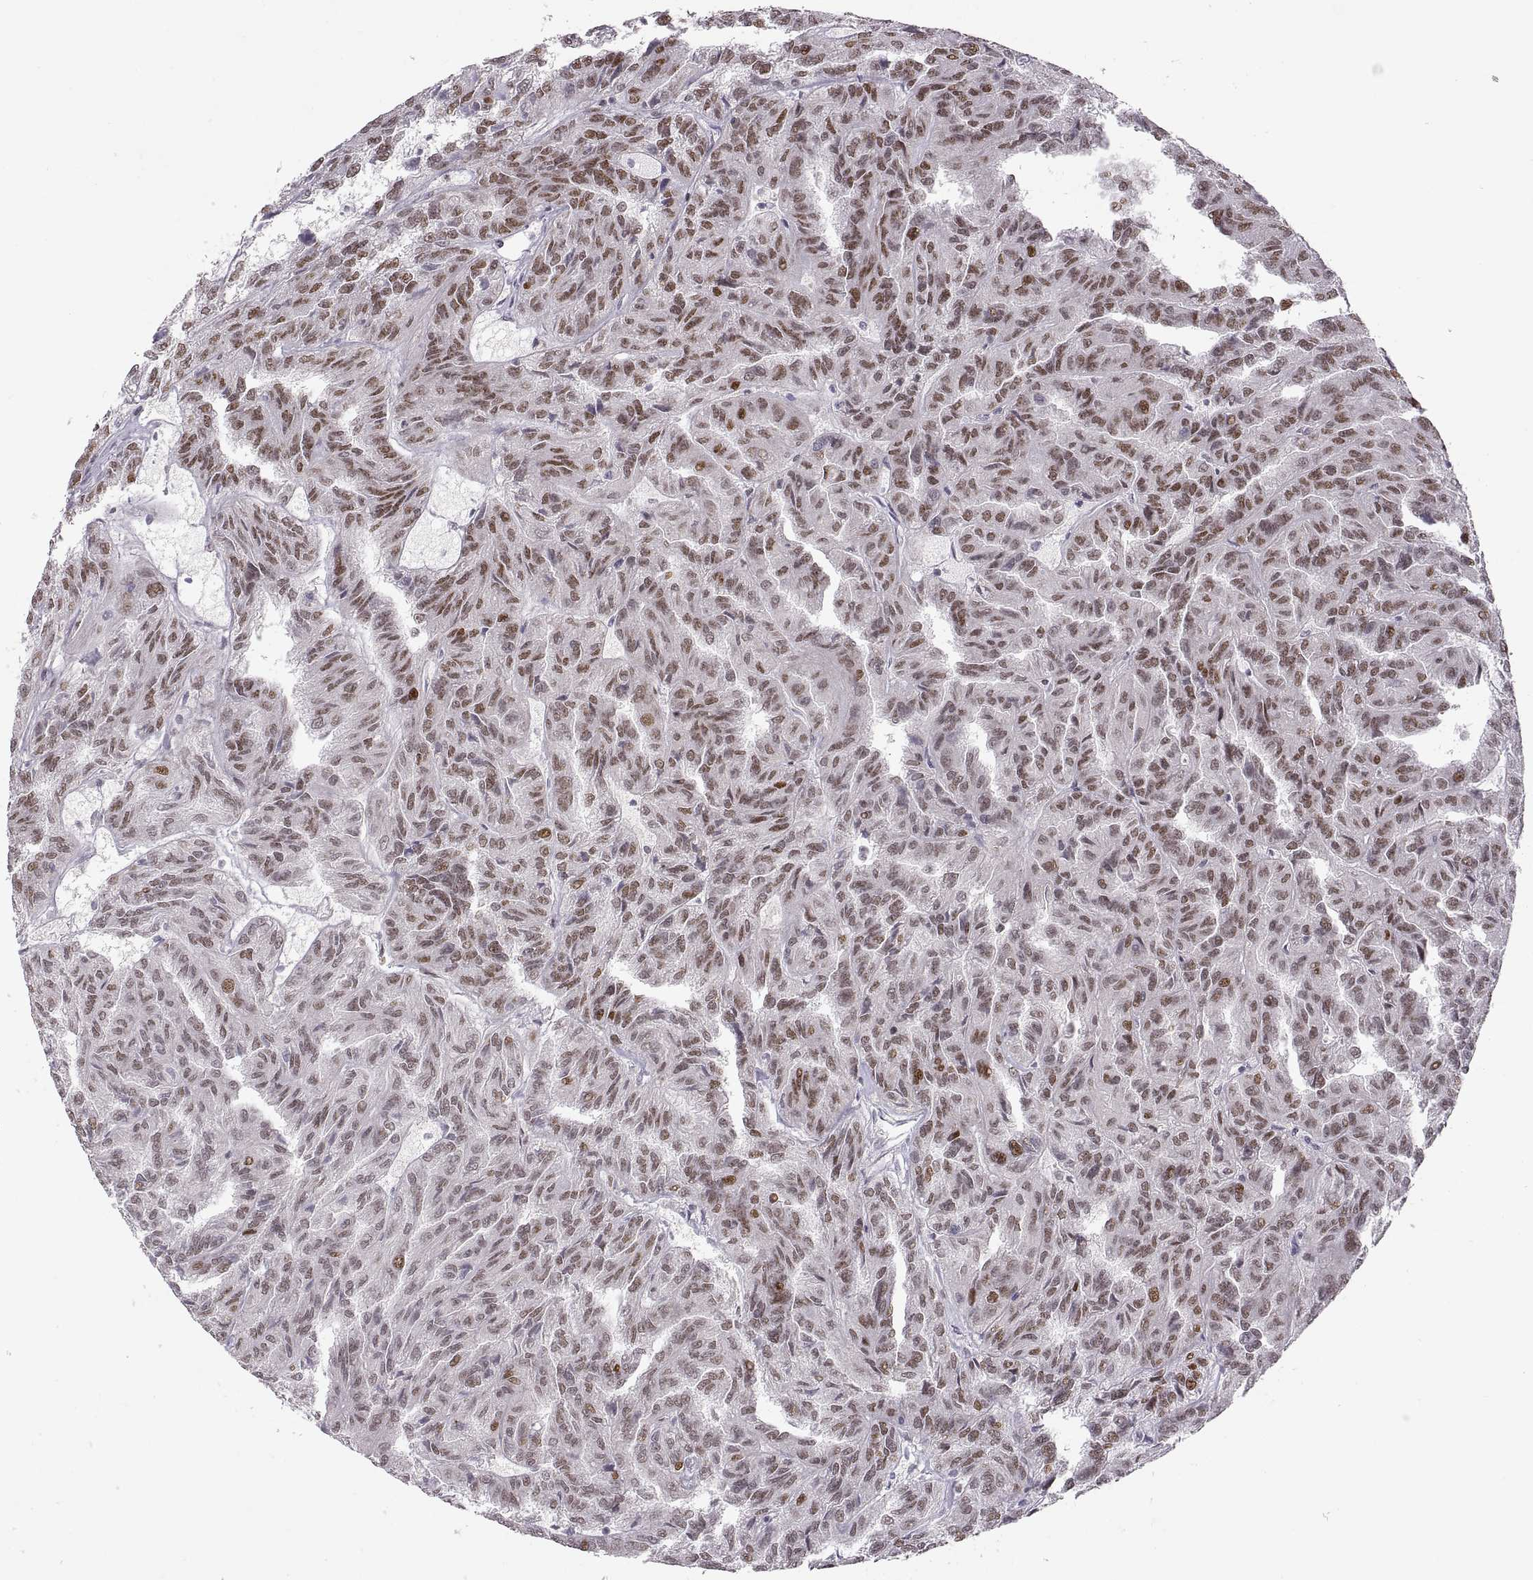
{"staining": {"intensity": "moderate", "quantity": ">75%", "location": "nuclear"}, "tissue": "renal cancer", "cell_type": "Tumor cells", "image_type": "cancer", "snomed": [{"axis": "morphology", "description": "Adenocarcinoma, NOS"}, {"axis": "topography", "description": "Kidney"}], "caption": "Tumor cells show moderate nuclear staining in about >75% of cells in adenocarcinoma (renal).", "gene": "SNAI1", "patient": {"sex": "male", "age": 79}}